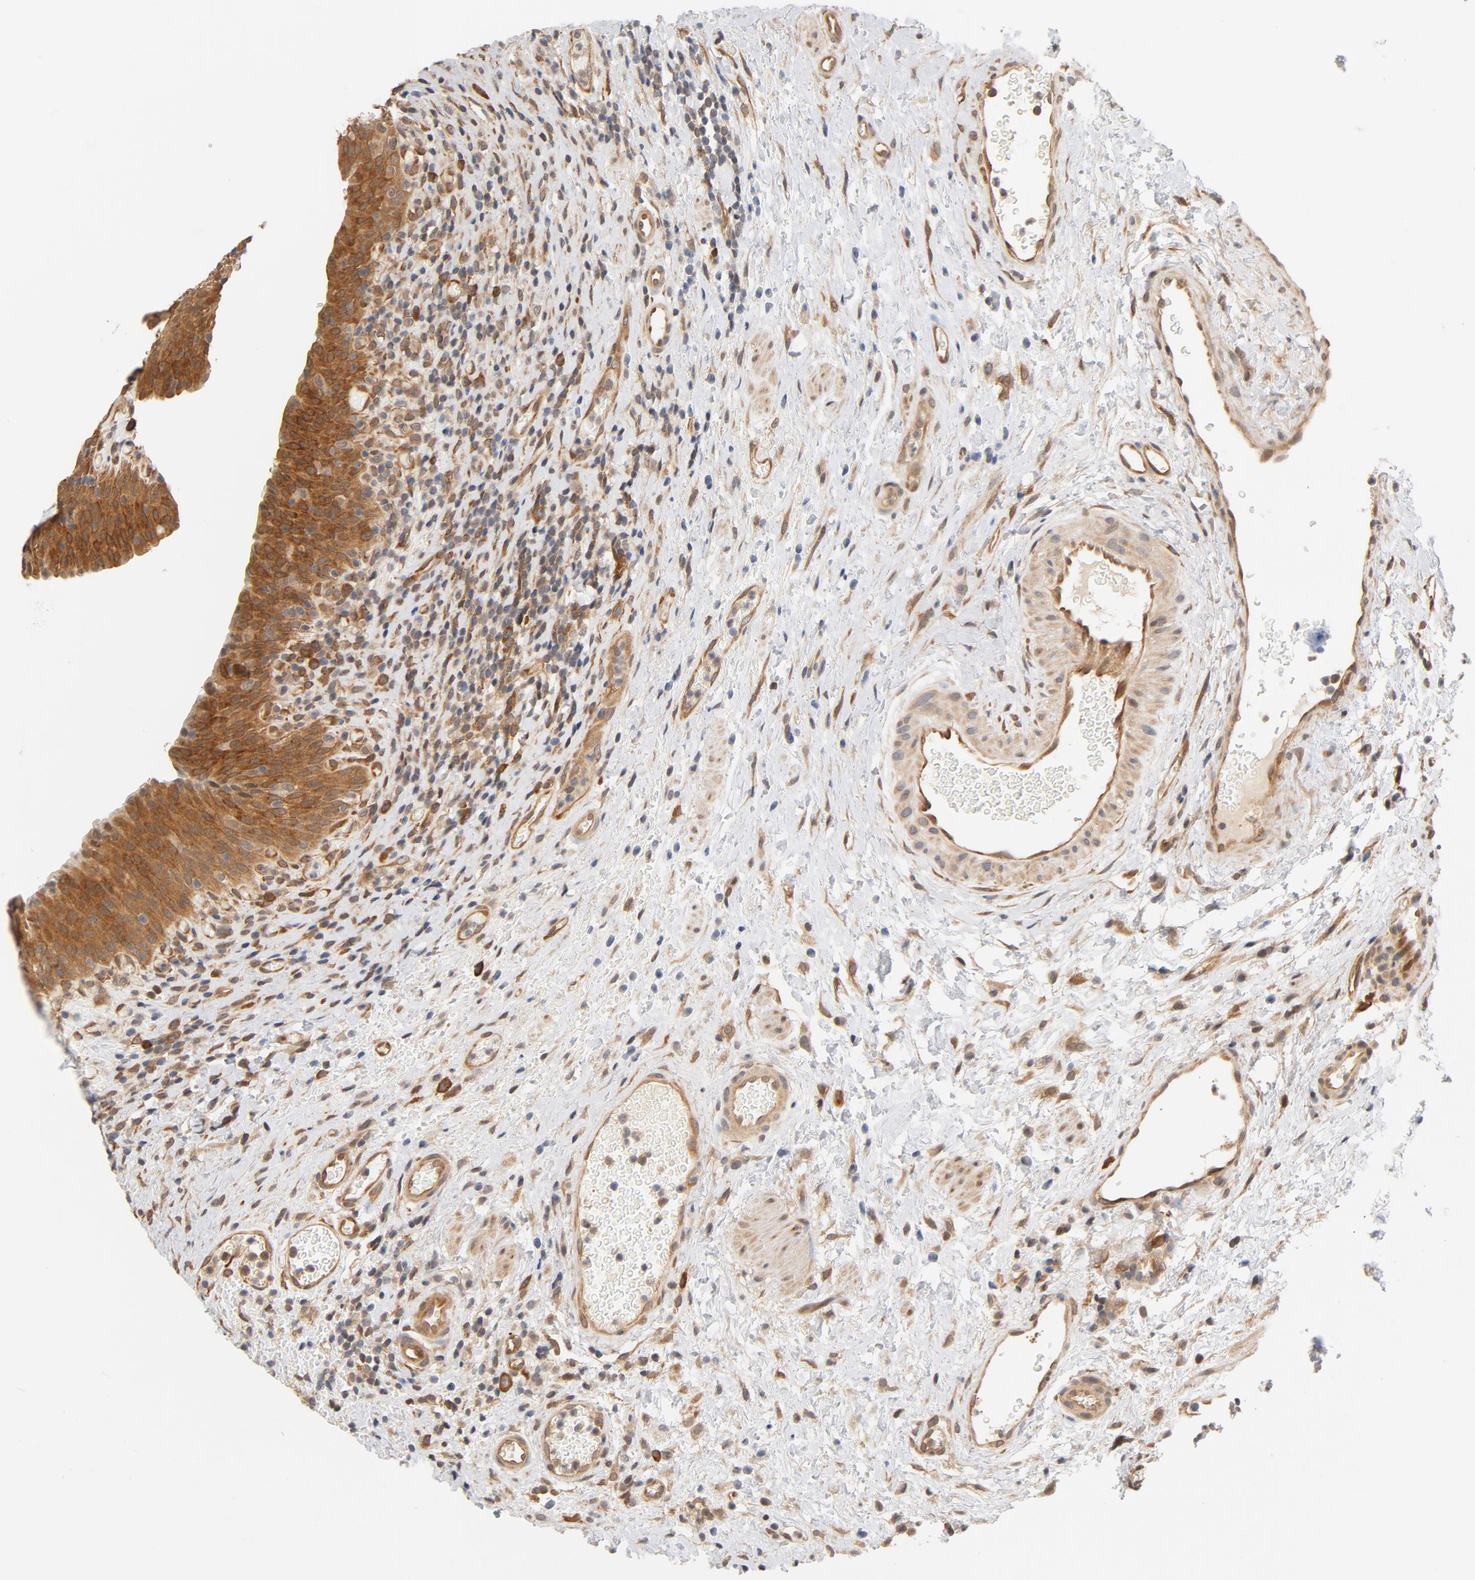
{"staining": {"intensity": "moderate", "quantity": ">75%", "location": "cytoplasmic/membranous"}, "tissue": "urinary bladder", "cell_type": "Urothelial cells", "image_type": "normal", "snomed": [{"axis": "morphology", "description": "Normal tissue, NOS"}, {"axis": "morphology", "description": "Urothelial carcinoma, High grade"}, {"axis": "topography", "description": "Urinary bladder"}], "caption": "Protein staining exhibits moderate cytoplasmic/membranous staining in approximately >75% of urothelial cells in unremarkable urinary bladder. The protein is stained brown, and the nuclei are stained in blue (DAB (3,3'-diaminobenzidine) IHC with brightfield microscopy, high magnification).", "gene": "EIF4E", "patient": {"sex": "male", "age": 51}}